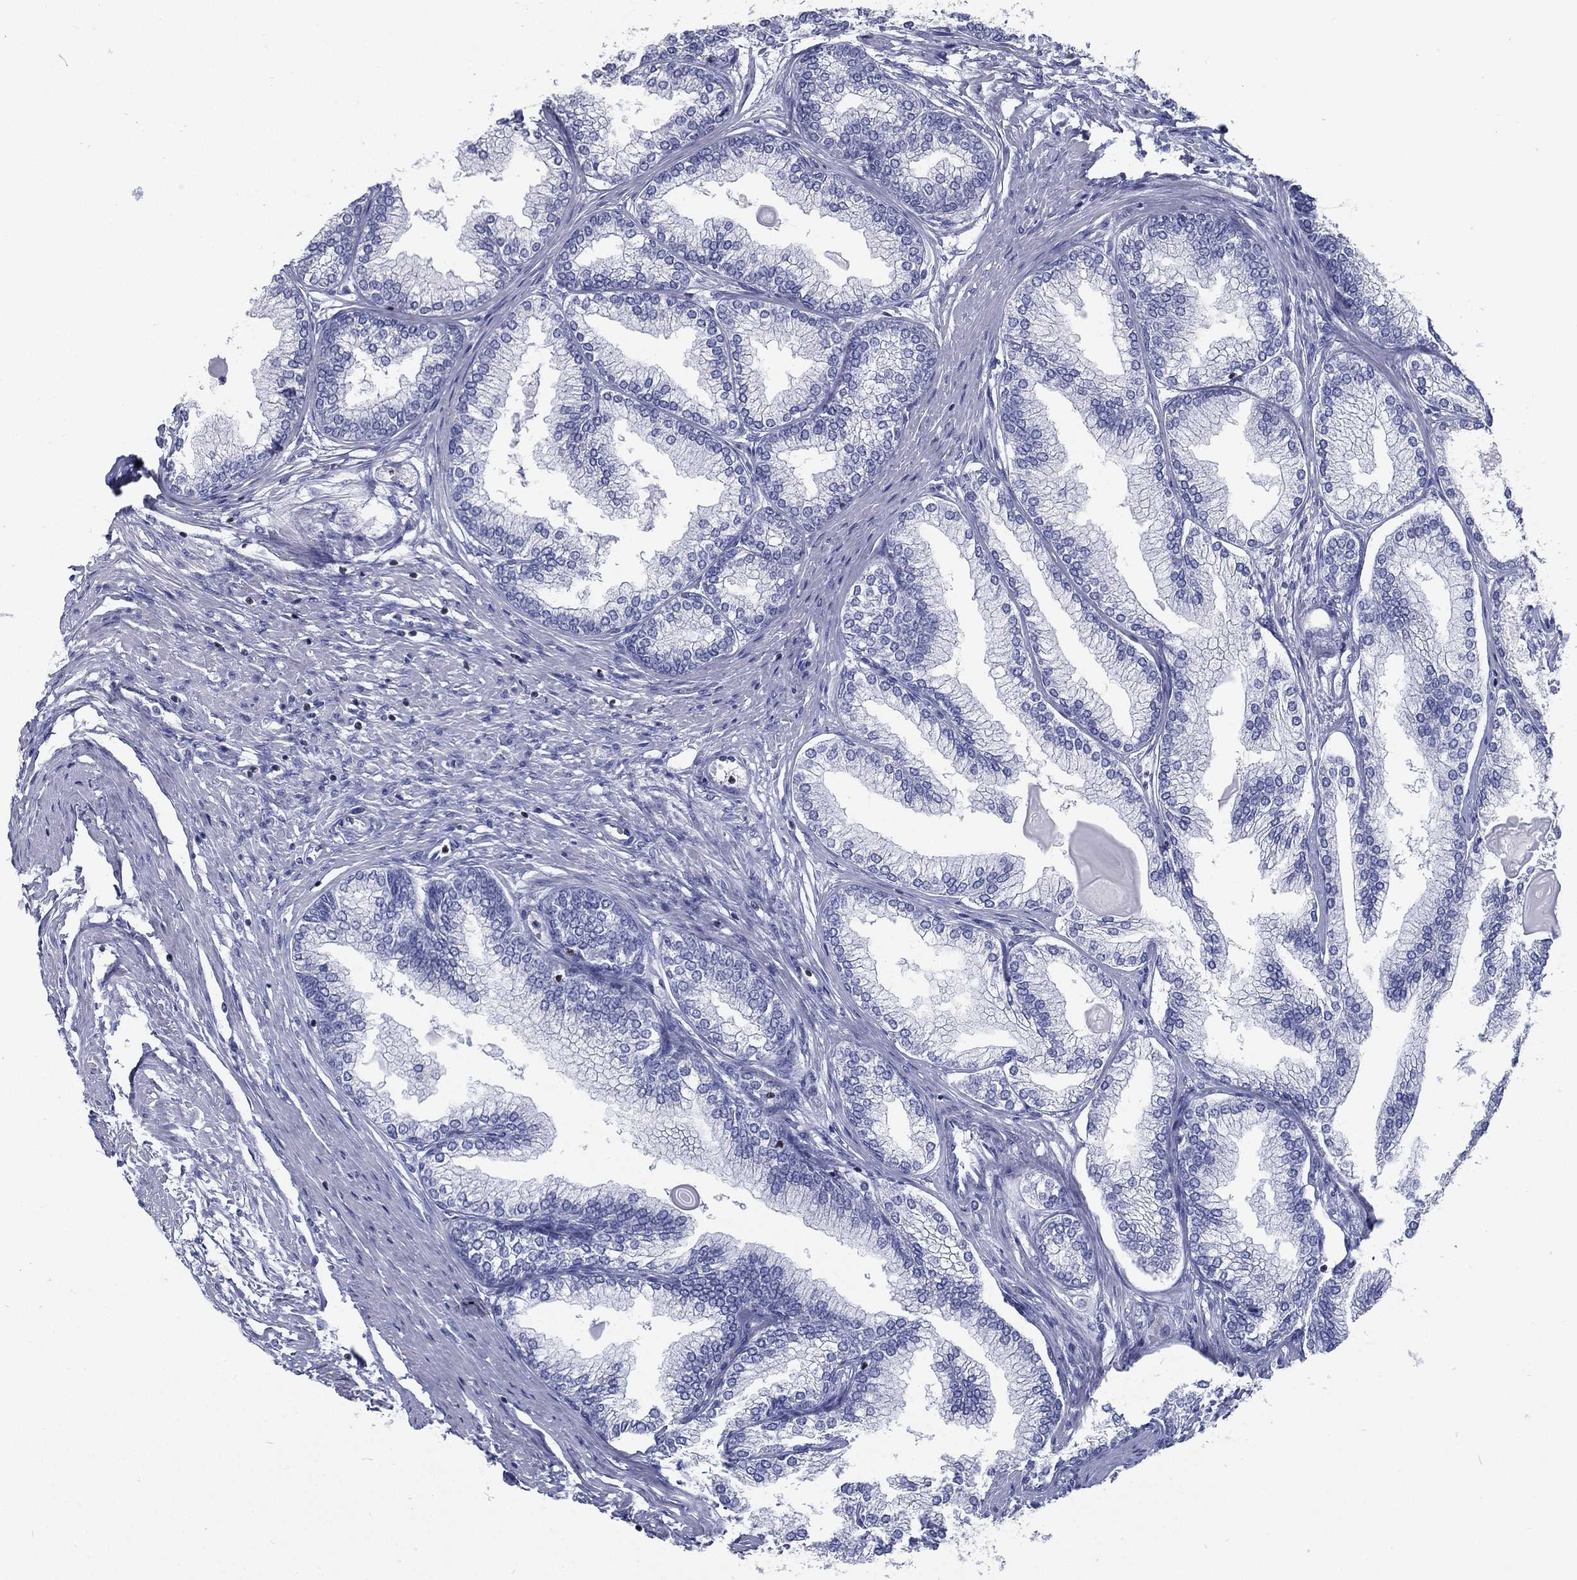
{"staining": {"intensity": "negative", "quantity": "none", "location": "none"}, "tissue": "prostate", "cell_type": "Glandular cells", "image_type": "normal", "snomed": [{"axis": "morphology", "description": "Normal tissue, NOS"}, {"axis": "topography", "description": "Prostate"}], "caption": "A micrograph of human prostate is negative for staining in glandular cells.", "gene": "PYHIN1", "patient": {"sex": "male", "age": 72}}